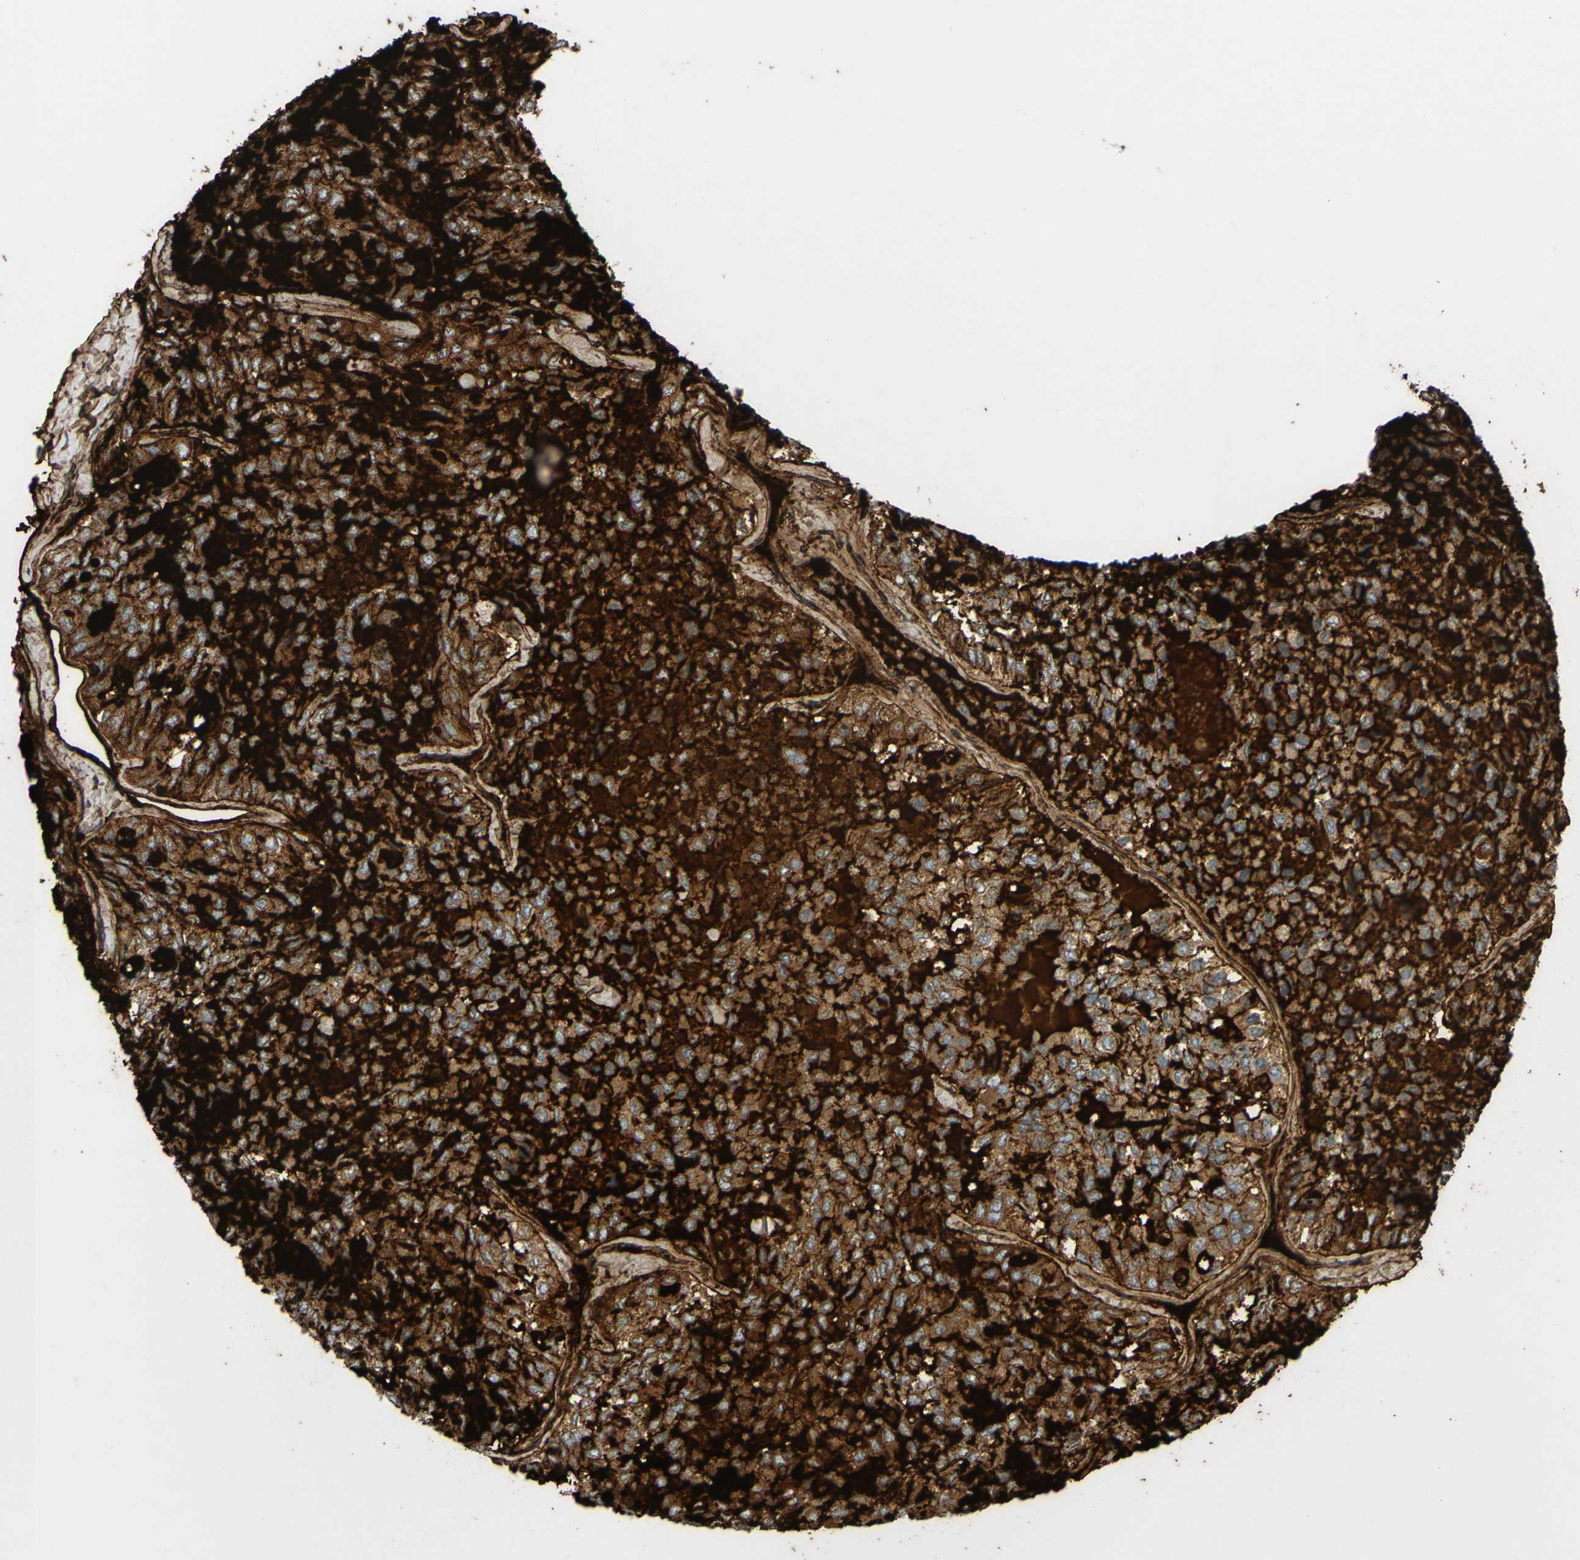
{"staining": {"intensity": "strong", "quantity": ">75%", "location": "cytoplasmic/membranous"}, "tissue": "thyroid cancer", "cell_type": "Tumor cells", "image_type": "cancer", "snomed": [{"axis": "morphology", "description": "Follicular adenoma carcinoma, NOS"}, {"axis": "topography", "description": "Thyroid gland"}], "caption": "Thyroid follicular adenoma carcinoma stained with DAB (3,3'-diaminobenzidine) IHC demonstrates high levels of strong cytoplasmic/membranous expression in approximately >75% of tumor cells.", "gene": "PRAF2", "patient": {"sex": "male", "age": 75}}